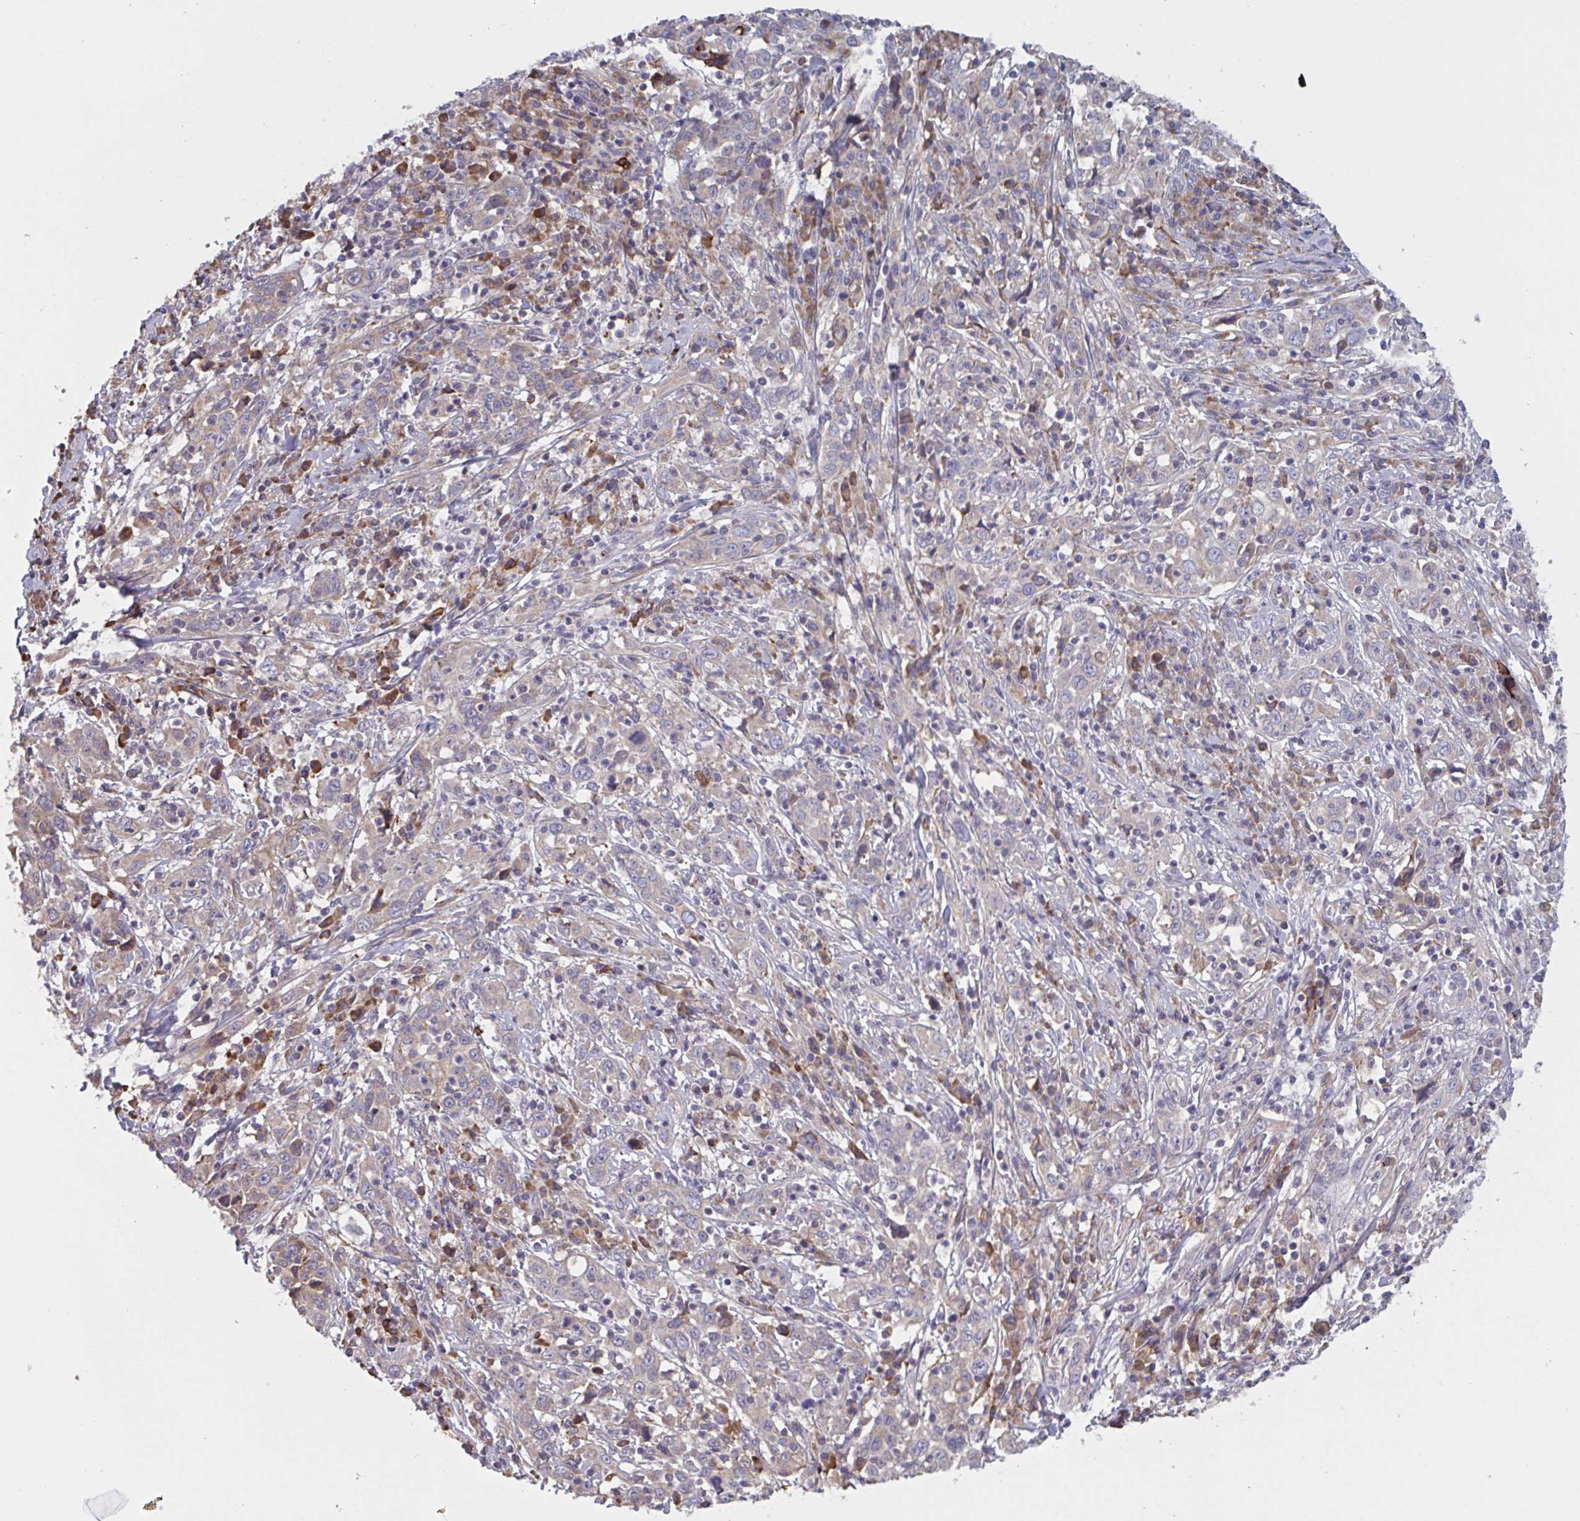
{"staining": {"intensity": "negative", "quantity": "none", "location": "none"}, "tissue": "cervical cancer", "cell_type": "Tumor cells", "image_type": "cancer", "snomed": [{"axis": "morphology", "description": "Squamous cell carcinoma, NOS"}, {"axis": "topography", "description": "Cervix"}], "caption": "This is an immunohistochemistry (IHC) histopathology image of human cervical cancer. There is no positivity in tumor cells.", "gene": "CD1E", "patient": {"sex": "female", "age": 46}}